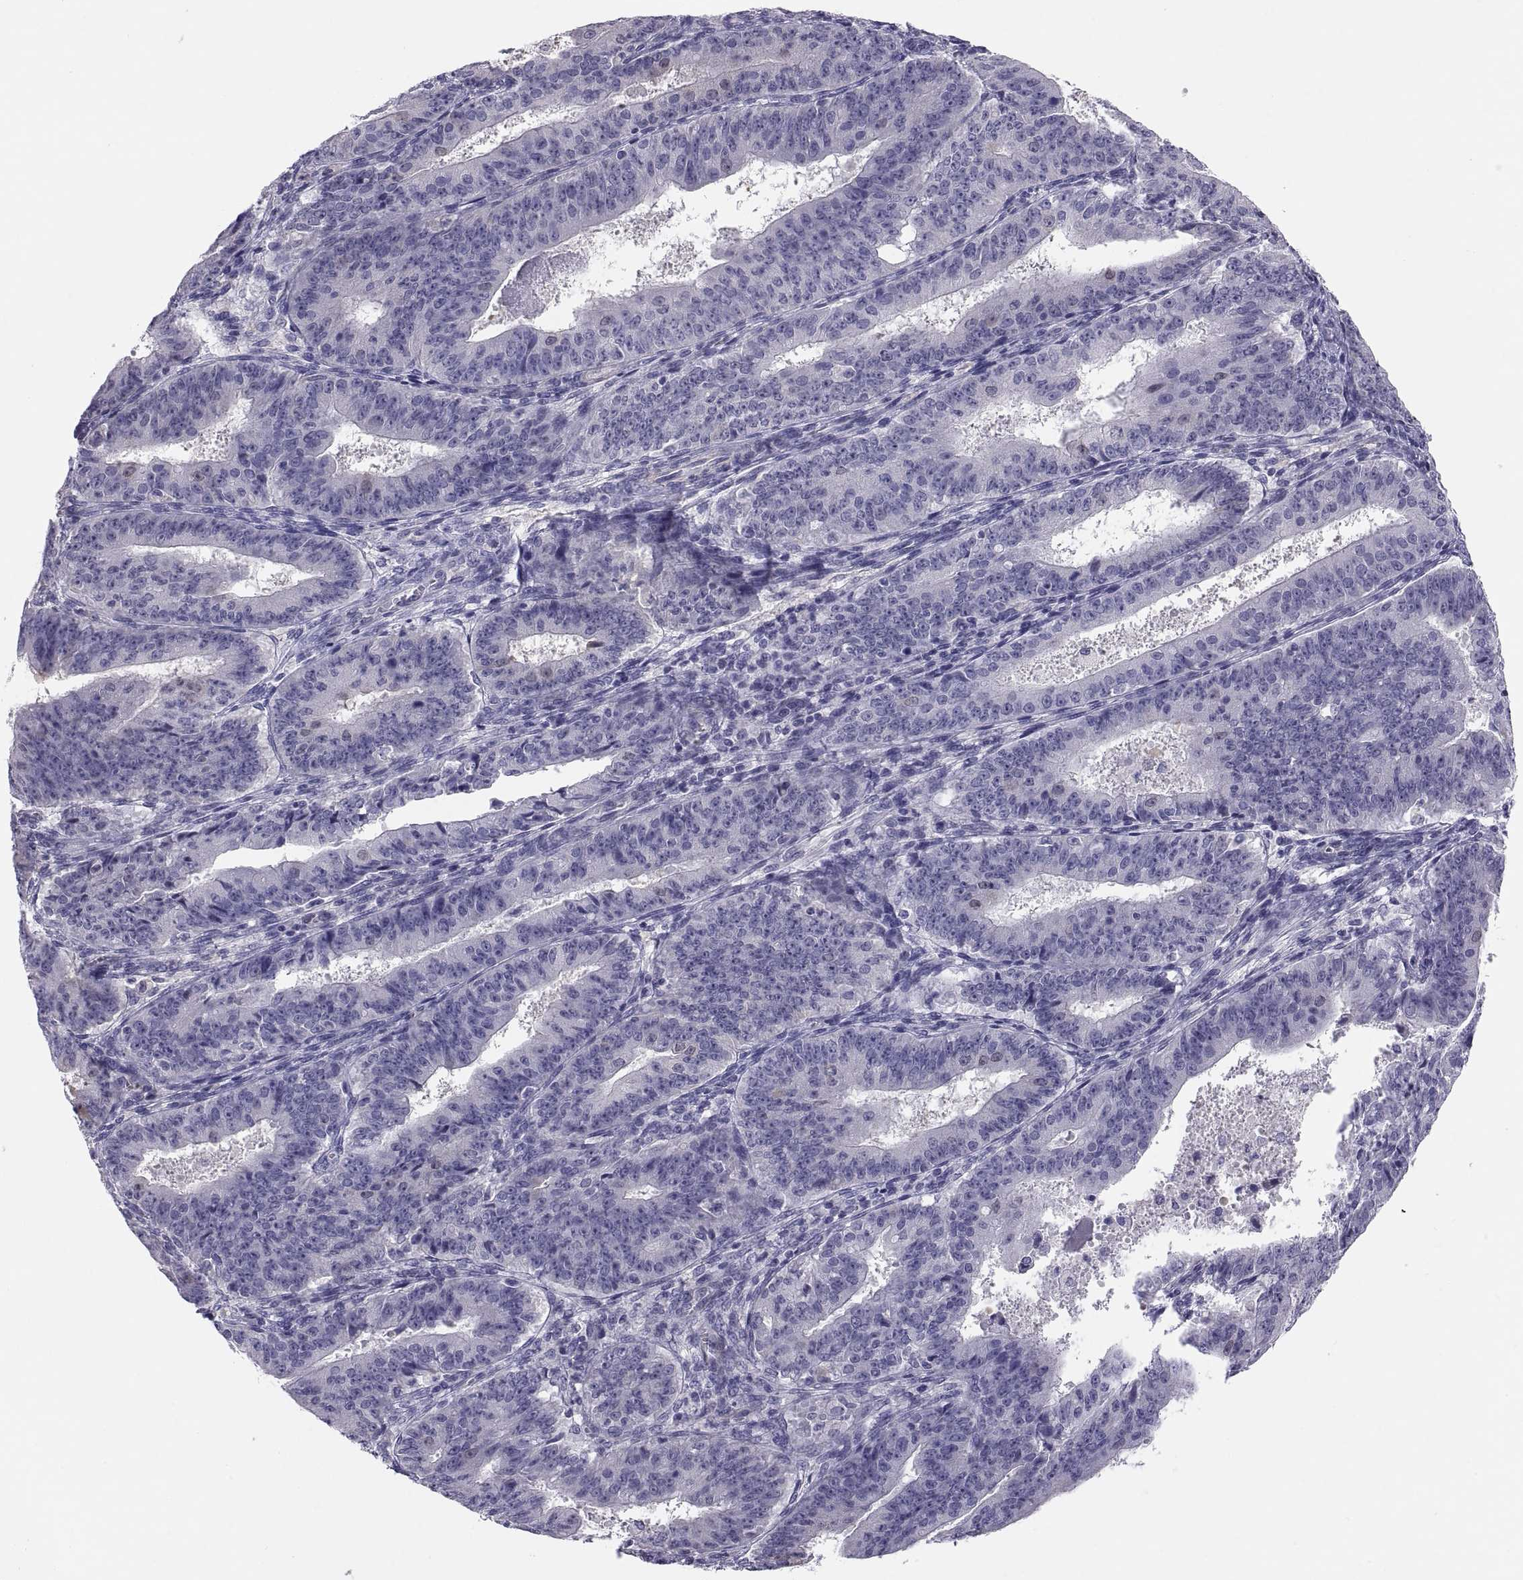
{"staining": {"intensity": "negative", "quantity": "none", "location": "none"}, "tissue": "ovarian cancer", "cell_type": "Tumor cells", "image_type": "cancer", "snomed": [{"axis": "morphology", "description": "Carcinoma, endometroid"}, {"axis": "topography", "description": "Ovary"}], "caption": "IHC of human ovarian endometroid carcinoma exhibits no staining in tumor cells.", "gene": "STRC", "patient": {"sex": "female", "age": 42}}